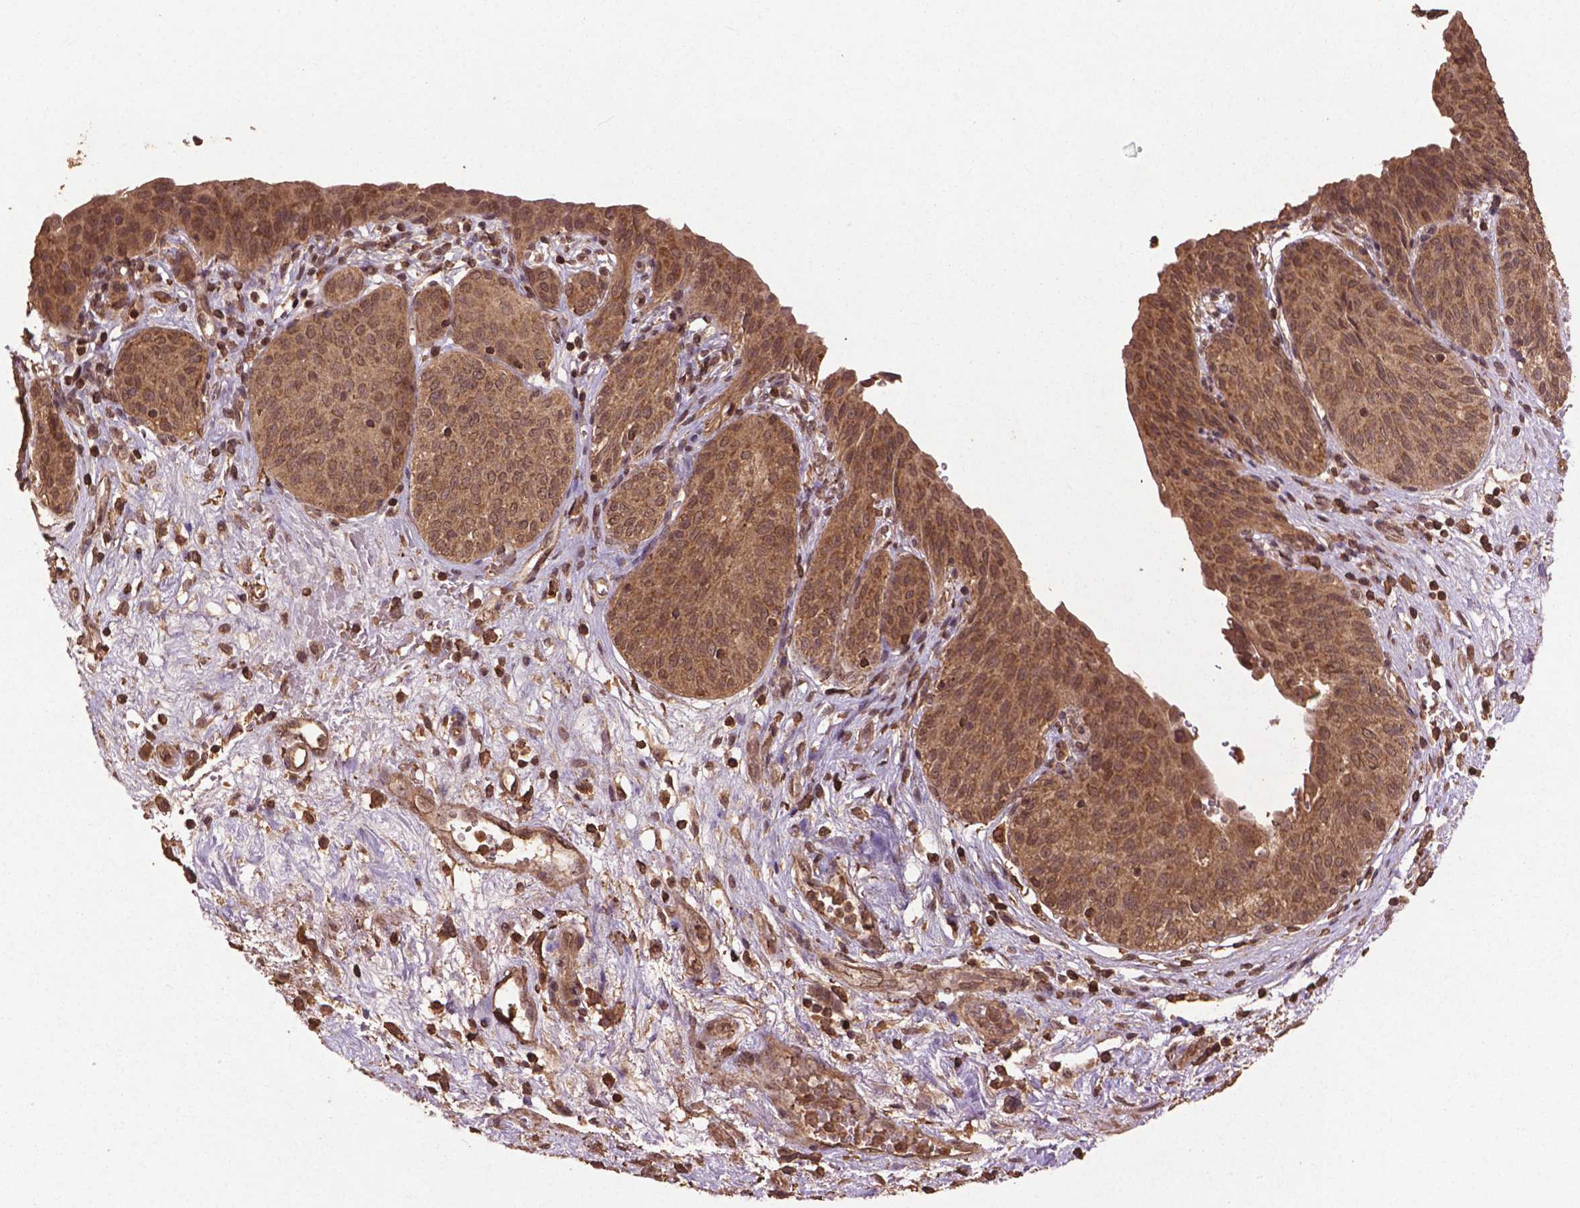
{"staining": {"intensity": "weak", "quantity": ">75%", "location": "cytoplasmic/membranous"}, "tissue": "urinary bladder", "cell_type": "Urothelial cells", "image_type": "normal", "snomed": [{"axis": "morphology", "description": "Normal tissue, NOS"}, {"axis": "topography", "description": "Urinary bladder"}], "caption": "Approximately >75% of urothelial cells in unremarkable human urinary bladder show weak cytoplasmic/membranous protein positivity as visualized by brown immunohistochemical staining.", "gene": "BABAM1", "patient": {"sex": "male", "age": 68}}